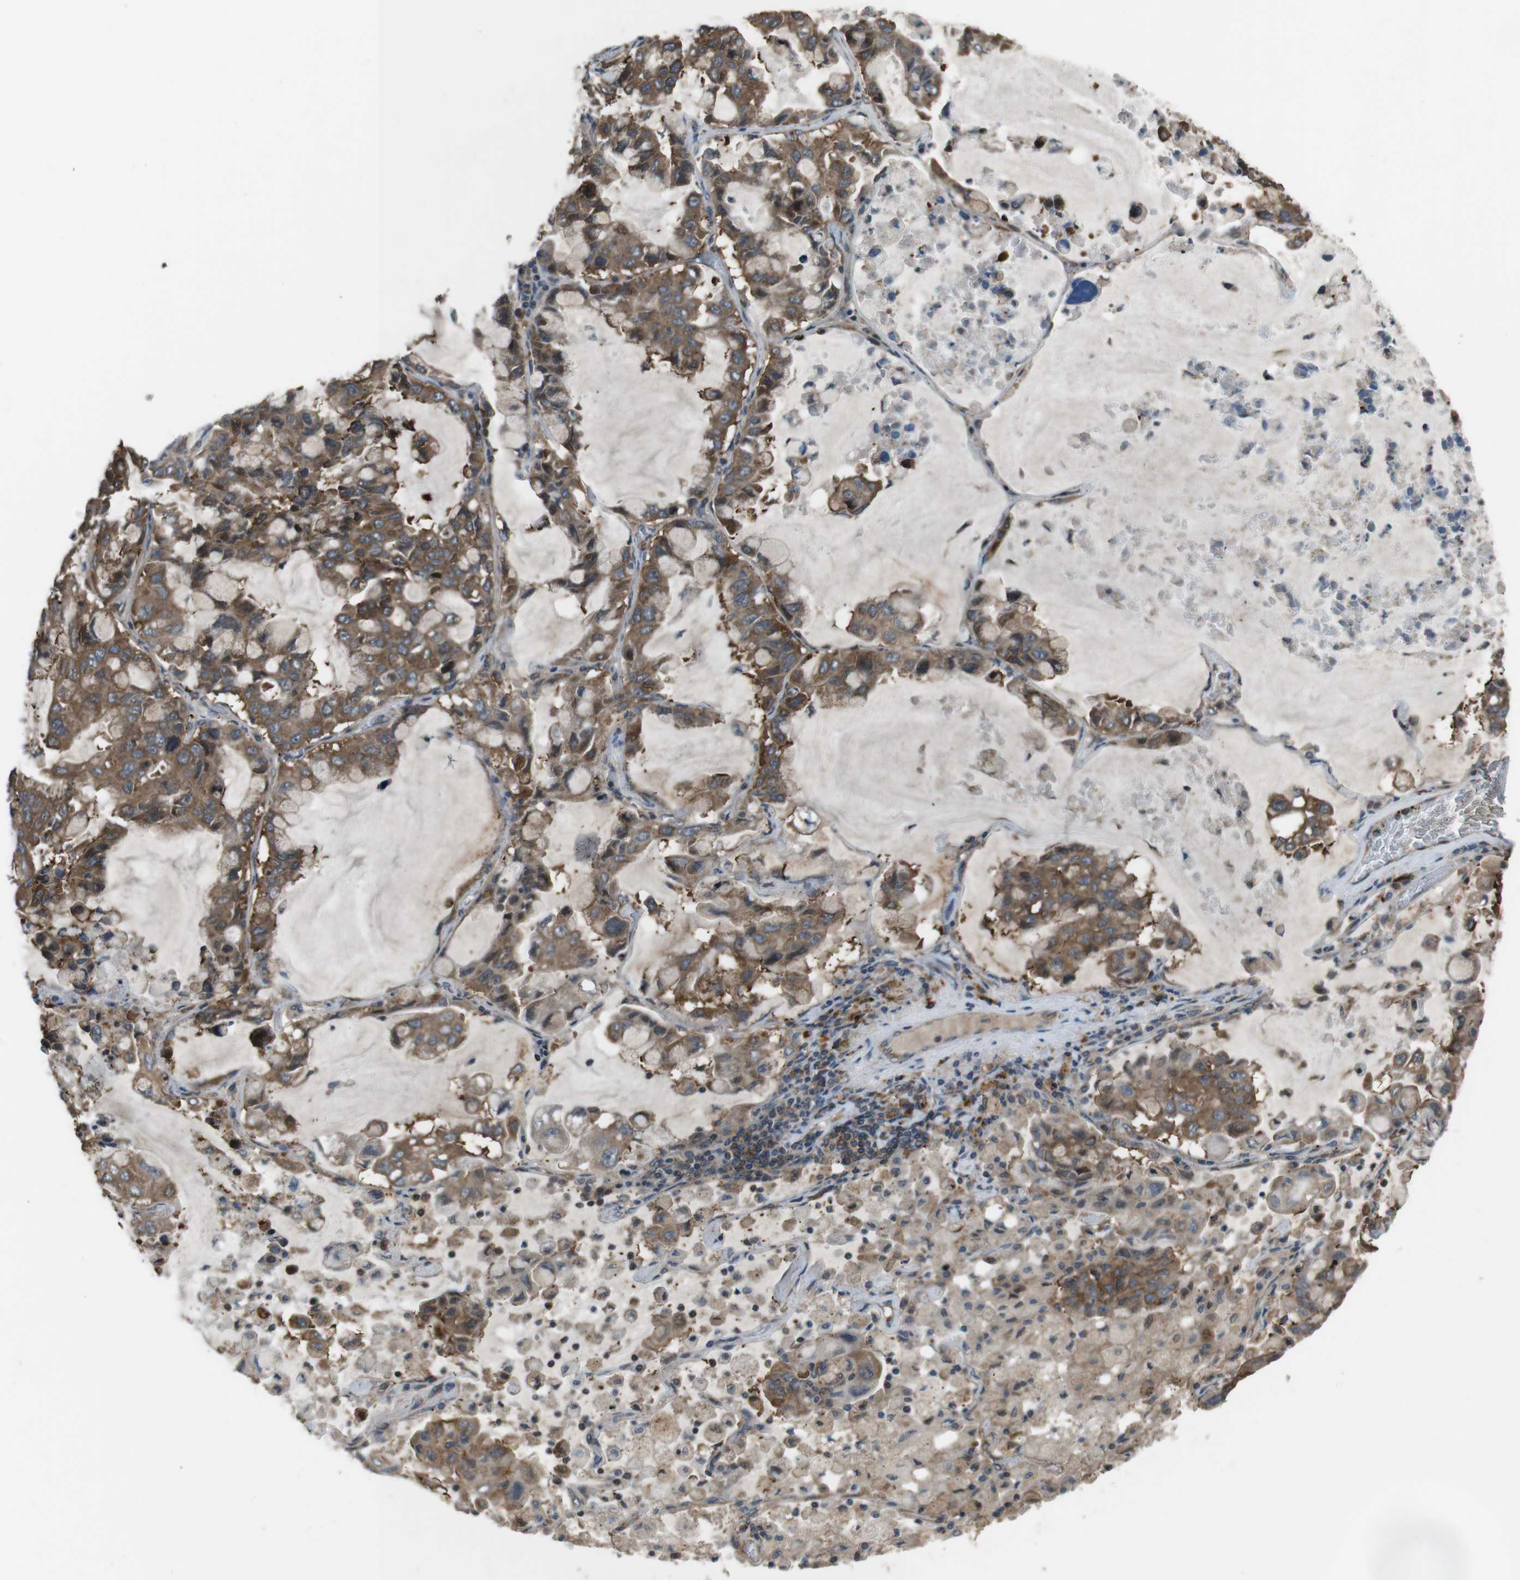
{"staining": {"intensity": "moderate", "quantity": ">75%", "location": "cytoplasmic/membranous"}, "tissue": "lung cancer", "cell_type": "Tumor cells", "image_type": "cancer", "snomed": [{"axis": "morphology", "description": "Adenocarcinoma, NOS"}, {"axis": "topography", "description": "Lung"}], "caption": "Human lung cancer (adenocarcinoma) stained with a protein marker demonstrates moderate staining in tumor cells.", "gene": "SLC22A23", "patient": {"sex": "male", "age": 64}}